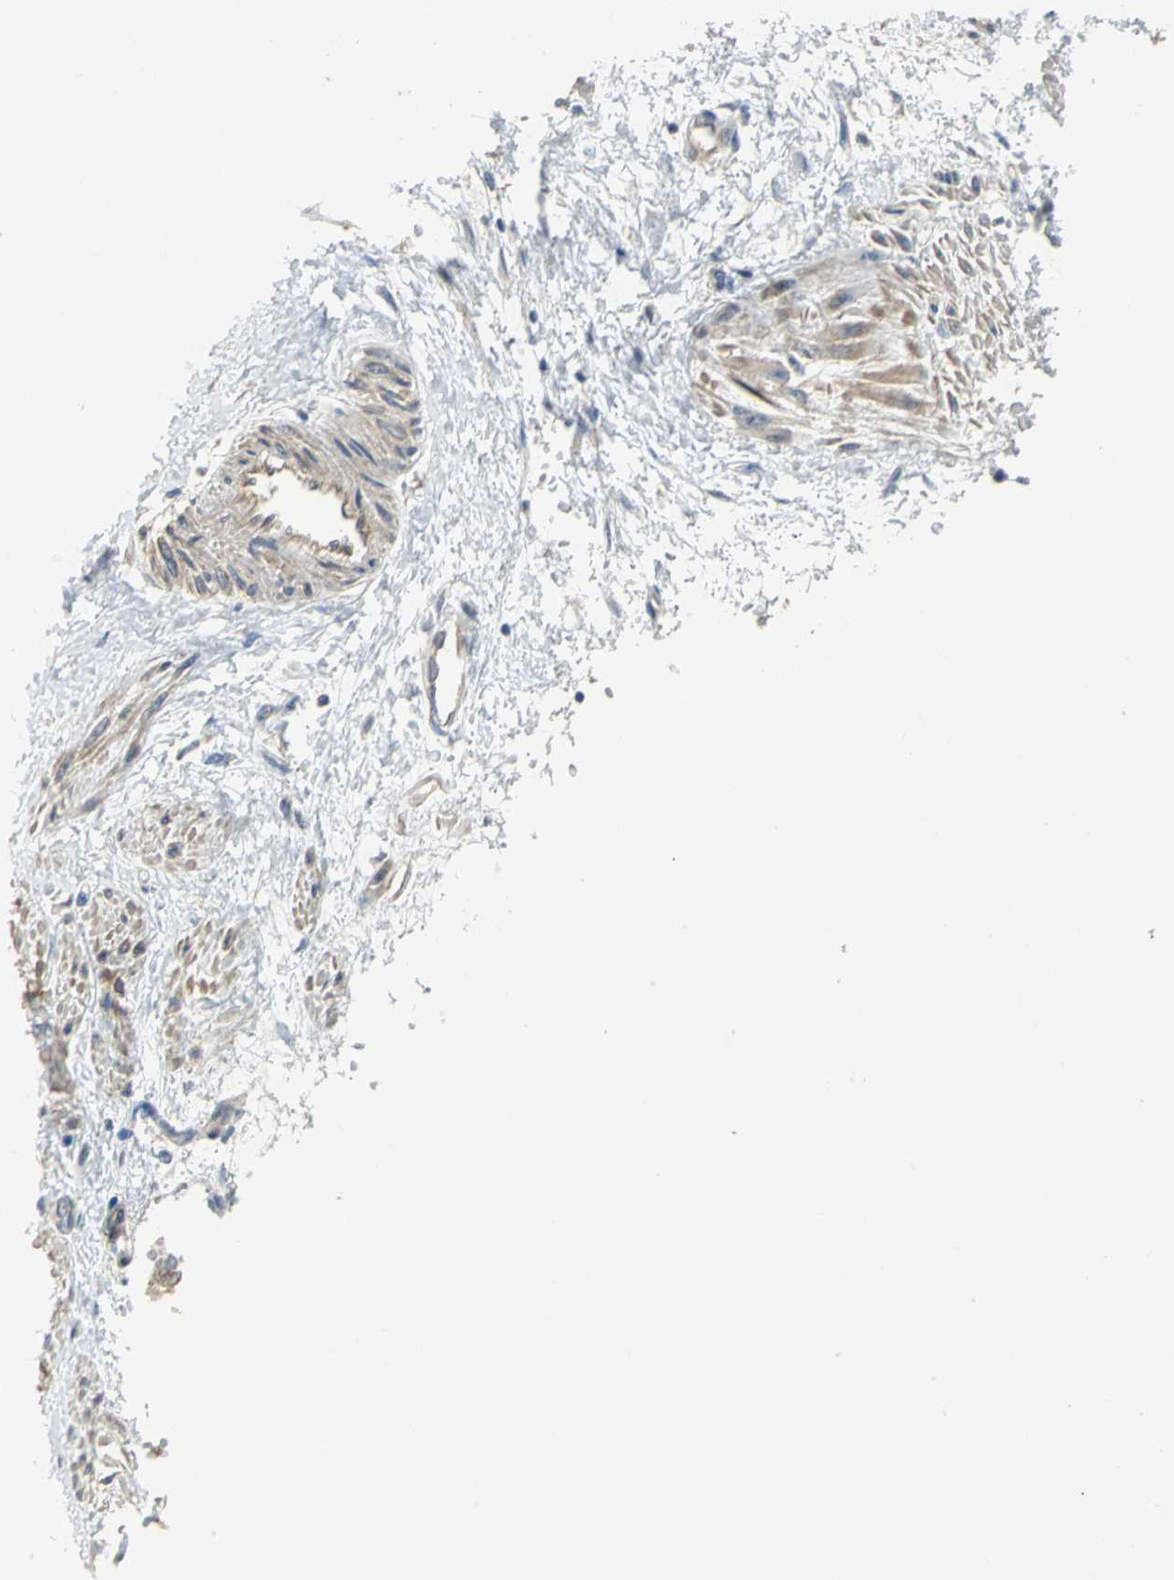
{"staining": {"intensity": "weak", "quantity": ">75%", "location": "cytoplasmic/membranous"}, "tissue": "smooth muscle", "cell_type": "Smooth muscle cells", "image_type": "normal", "snomed": [{"axis": "morphology", "description": "Normal tissue, NOS"}, {"axis": "topography", "description": "Smooth muscle"}, {"axis": "topography", "description": "Uterus"}], "caption": "High-magnification brightfield microscopy of benign smooth muscle stained with DAB (brown) and counterstained with hematoxylin (blue). smooth muscle cells exhibit weak cytoplasmic/membranous positivity is seen in about>75% of cells.", "gene": "MET", "patient": {"sex": "female", "age": 39}}